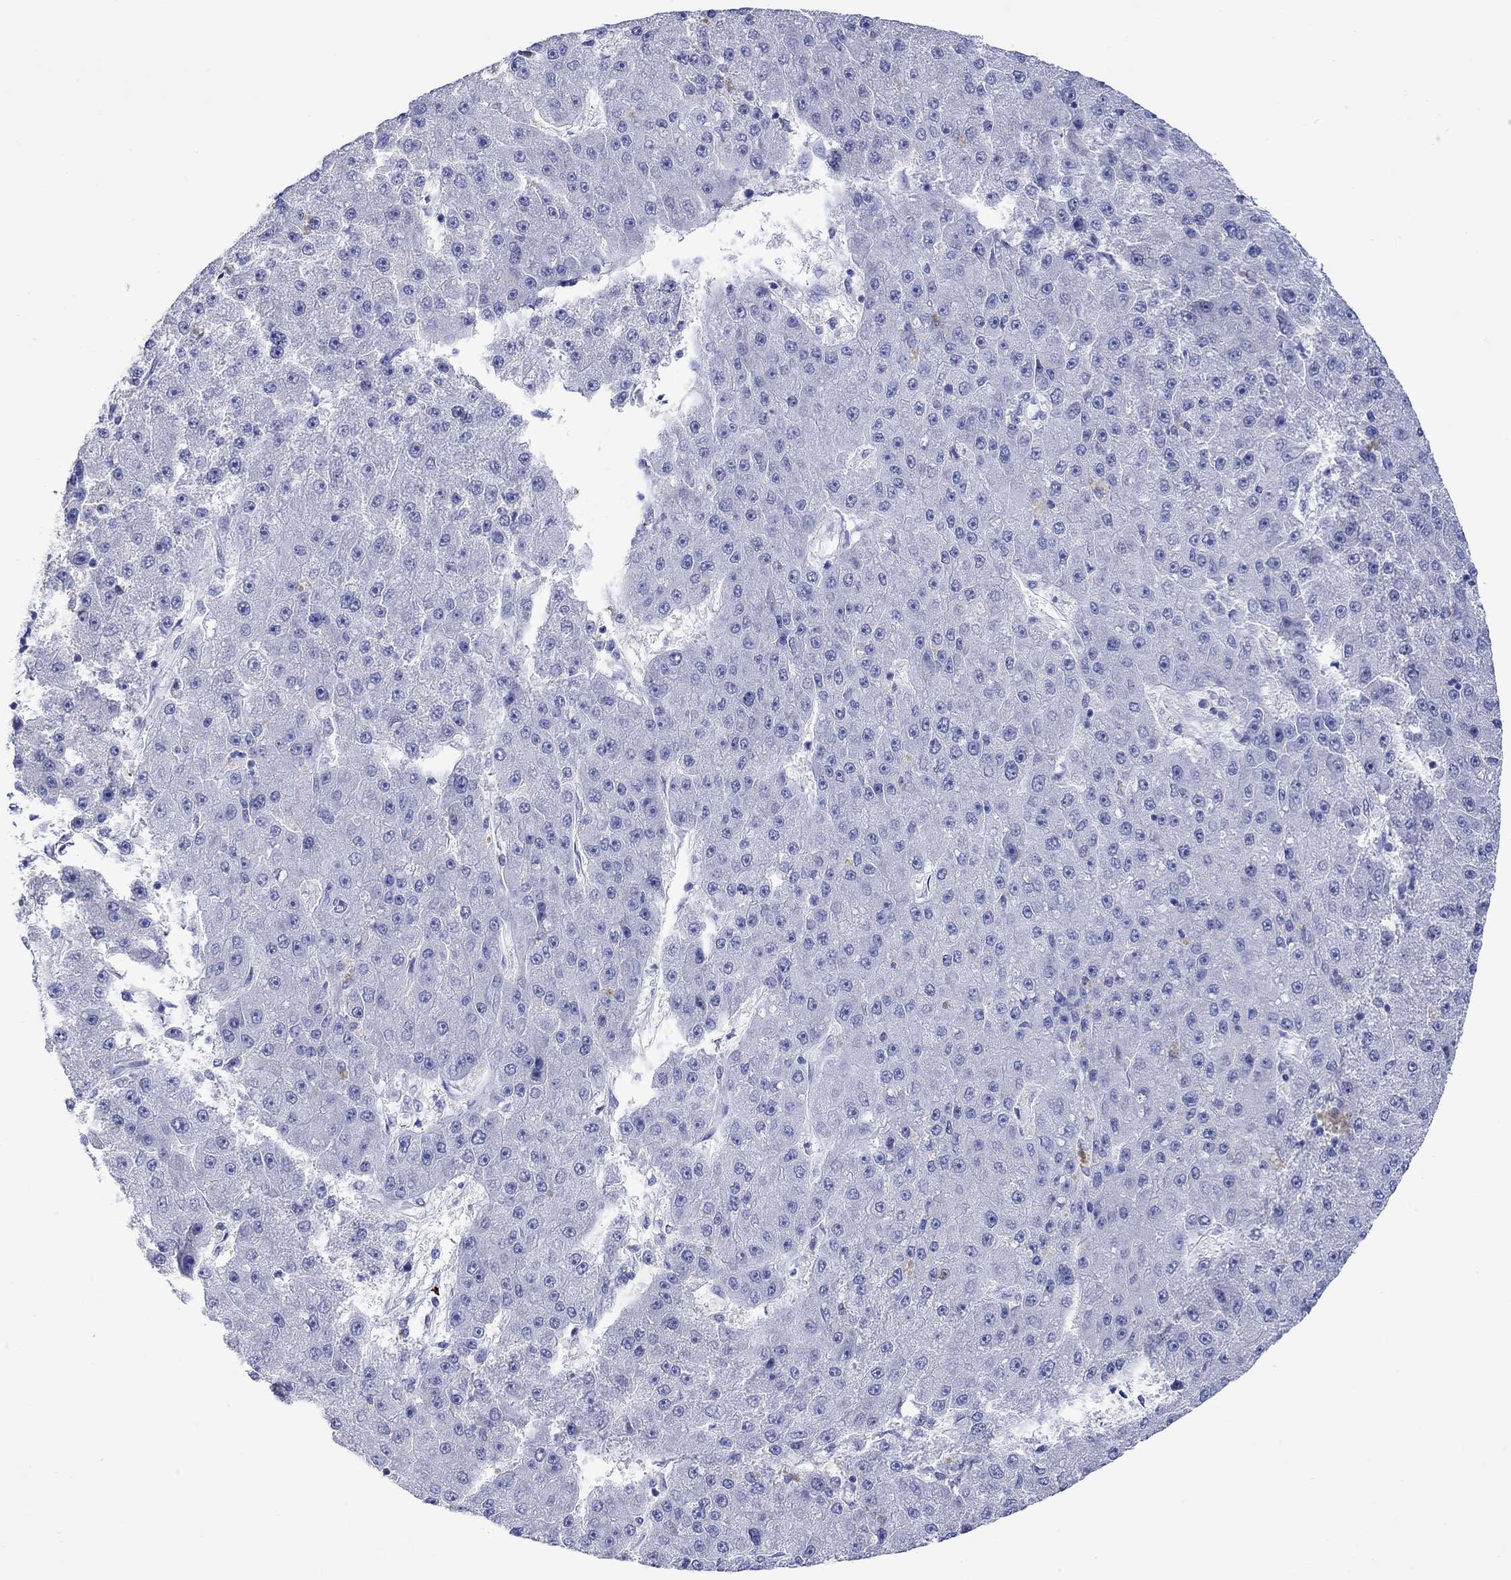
{"staining": {"intensity": "negative", "quantity": "none", "location": "none"}, "tissue": "liver cancer", "cell_type": "Tumor cells", "image_type": "cancer", "snomed": [{"axis": "morphology", "description": "Carcinoma, Hepatocellular, NOS"}, {"axis": "topography", "description": "Liver"}], "caption": "A high-resolution photomicrograph shows IHC staining of liver cancer, which demonstrates no significant expression in tumor cells.", "gene": "P2RY6", "patient": {"sex": "male", "age": 67}}